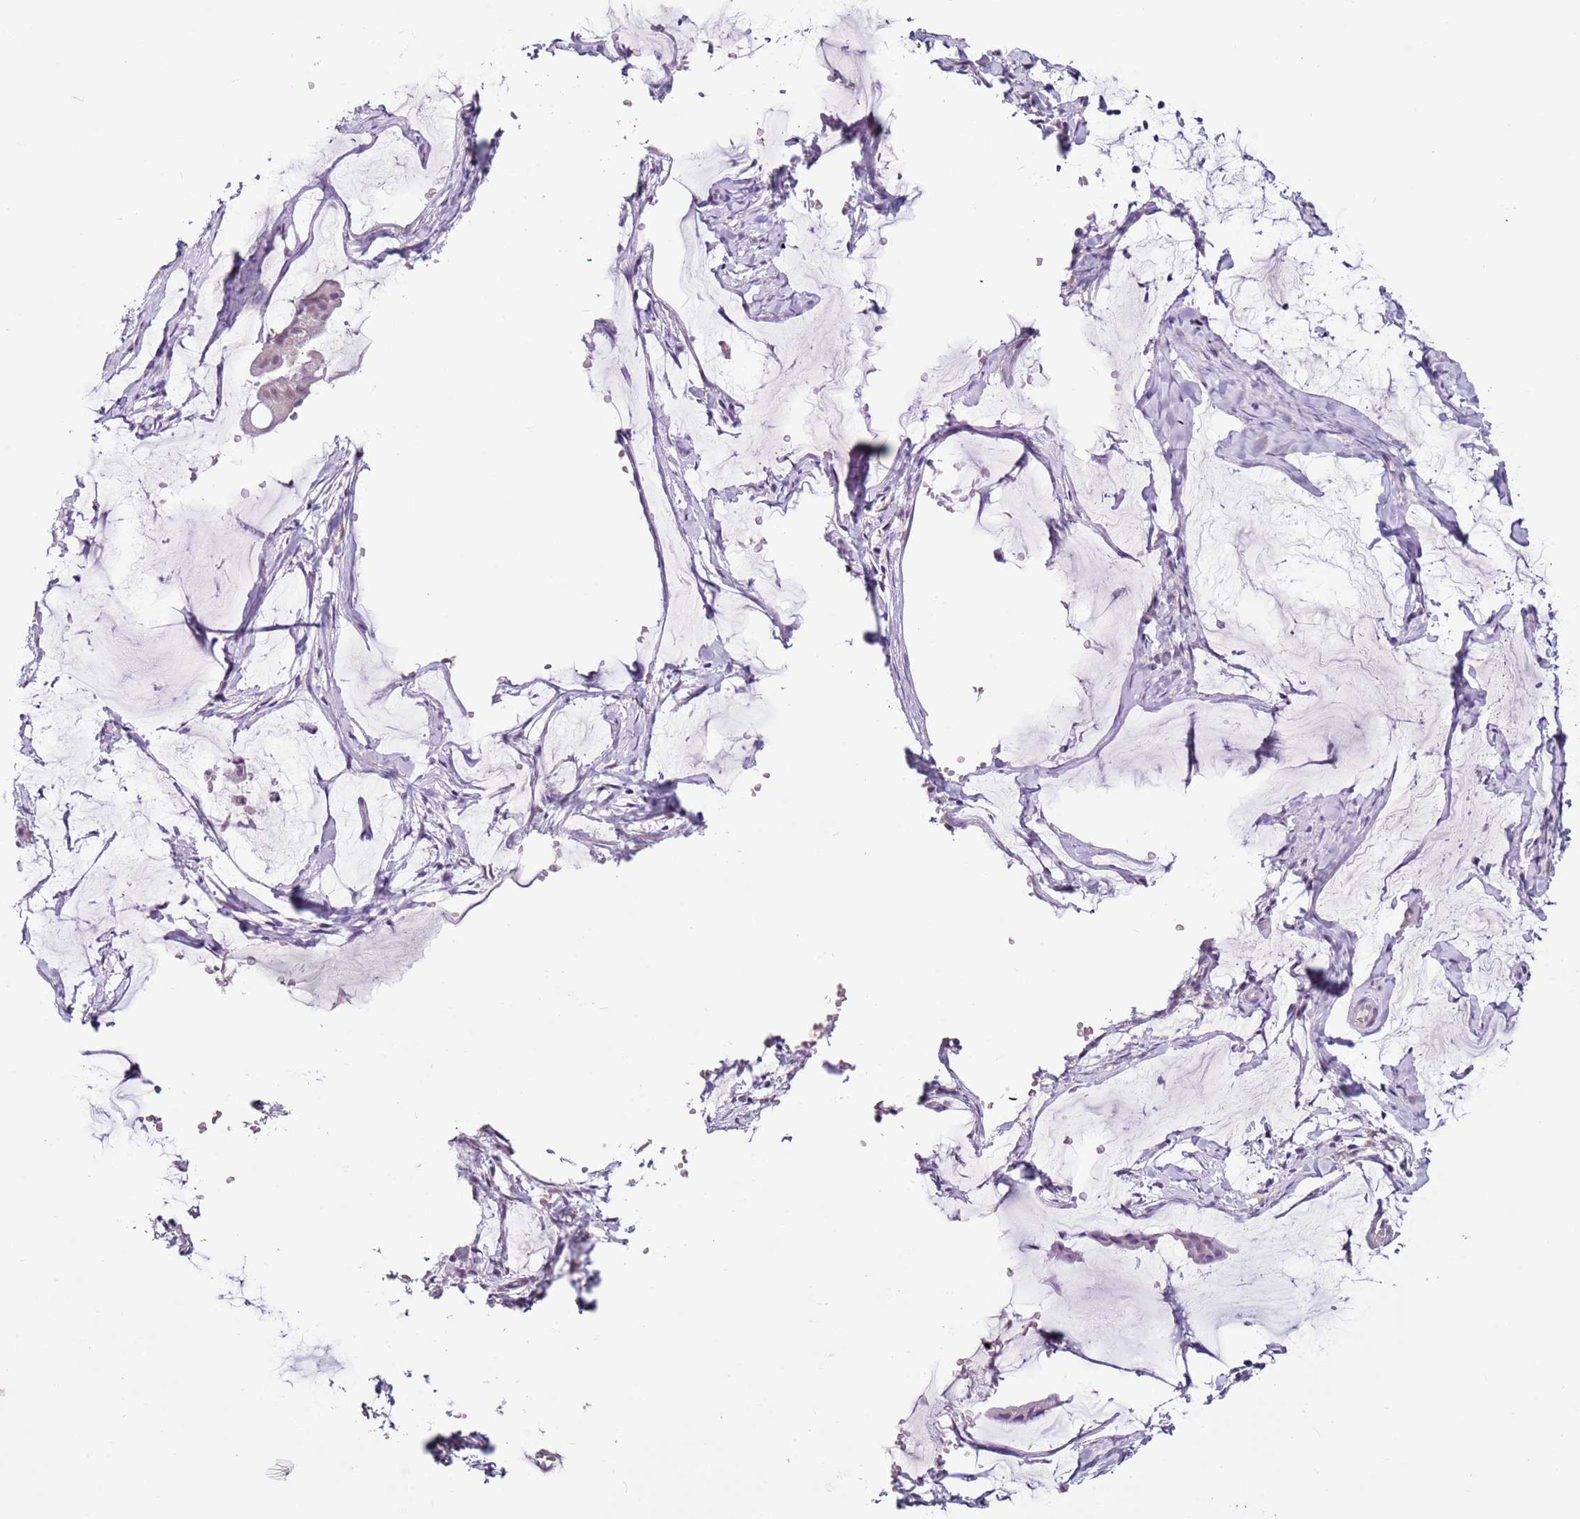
{"staining": {"intensity": "negative", "quantity": "none", "location": "none"}, "tissue": "ovarian cancer", "cell_type": "Tumor cells", "image_type": "cancer", "snomed": [{"axis": "morphology", "description": "Cystadenocarcinoma, mucinous, NOS"}, {"axis": "topography", "description": "Ovary"}], "caption": "The histopathology image reveals no staining of tumor cells in ovarian mucinous cystadenocarcinoma. (DAB IHC with hematoxylin counter stain).", "gene": "MDH1", "patient": {"sex": "female", "age": 73}}